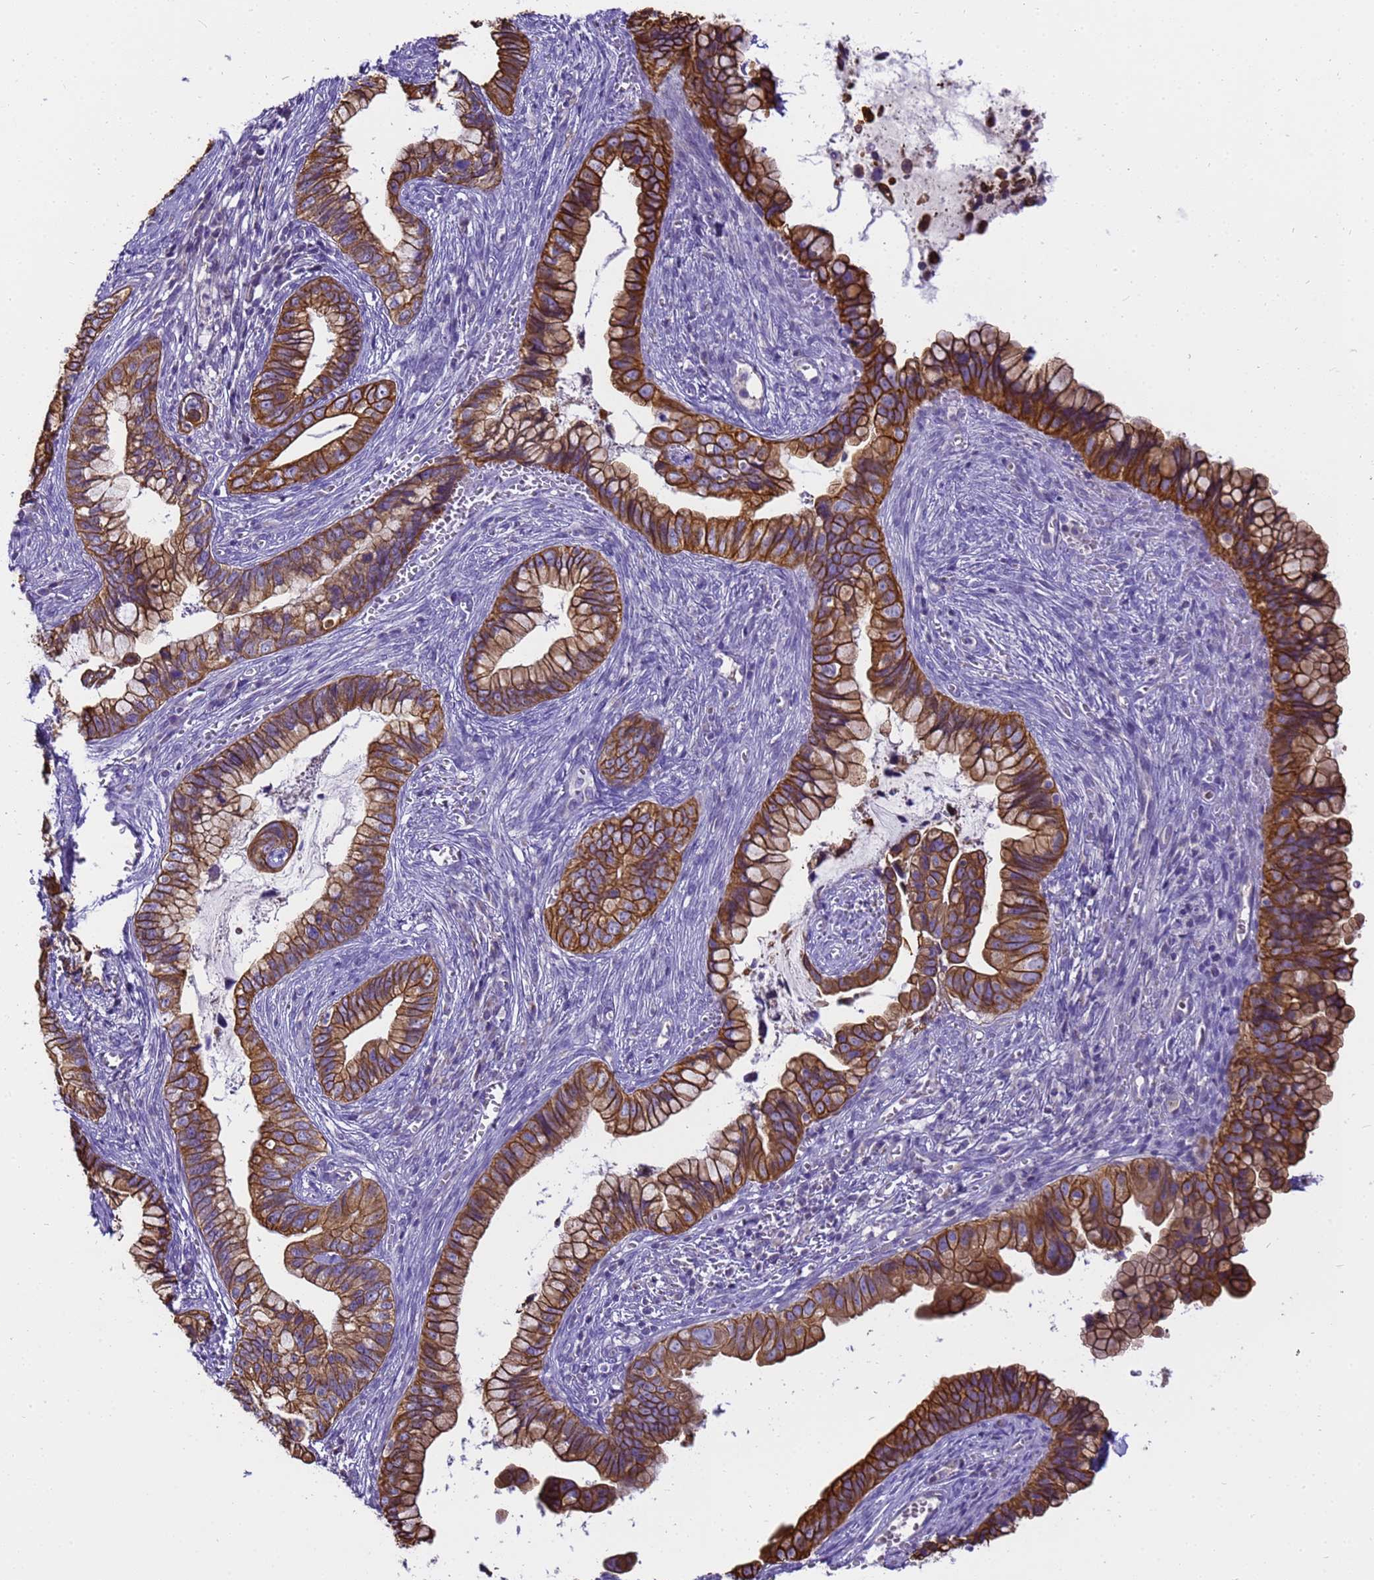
{"staining": {"intensity": "strong", "quantity": ">75%", "location": "cytoplasmic/membranous"}, "tissue": "cervical cancer", "cell_type": "Tumor cells", "image_type": "cancer", "snomed": [{"axis": "morphology", "description": "Adenocarcinoma, NOS"}, {"axis": "topography", "description": "Cervix"}], "caption": "Brown immunohistochemical staining in cervical cancer demonstrates strong cytoplasmic/membranous expression in about >75% of tumor cells.", "gene": "PIEZO2", "patient": {"sex": "female", "age": 44}}